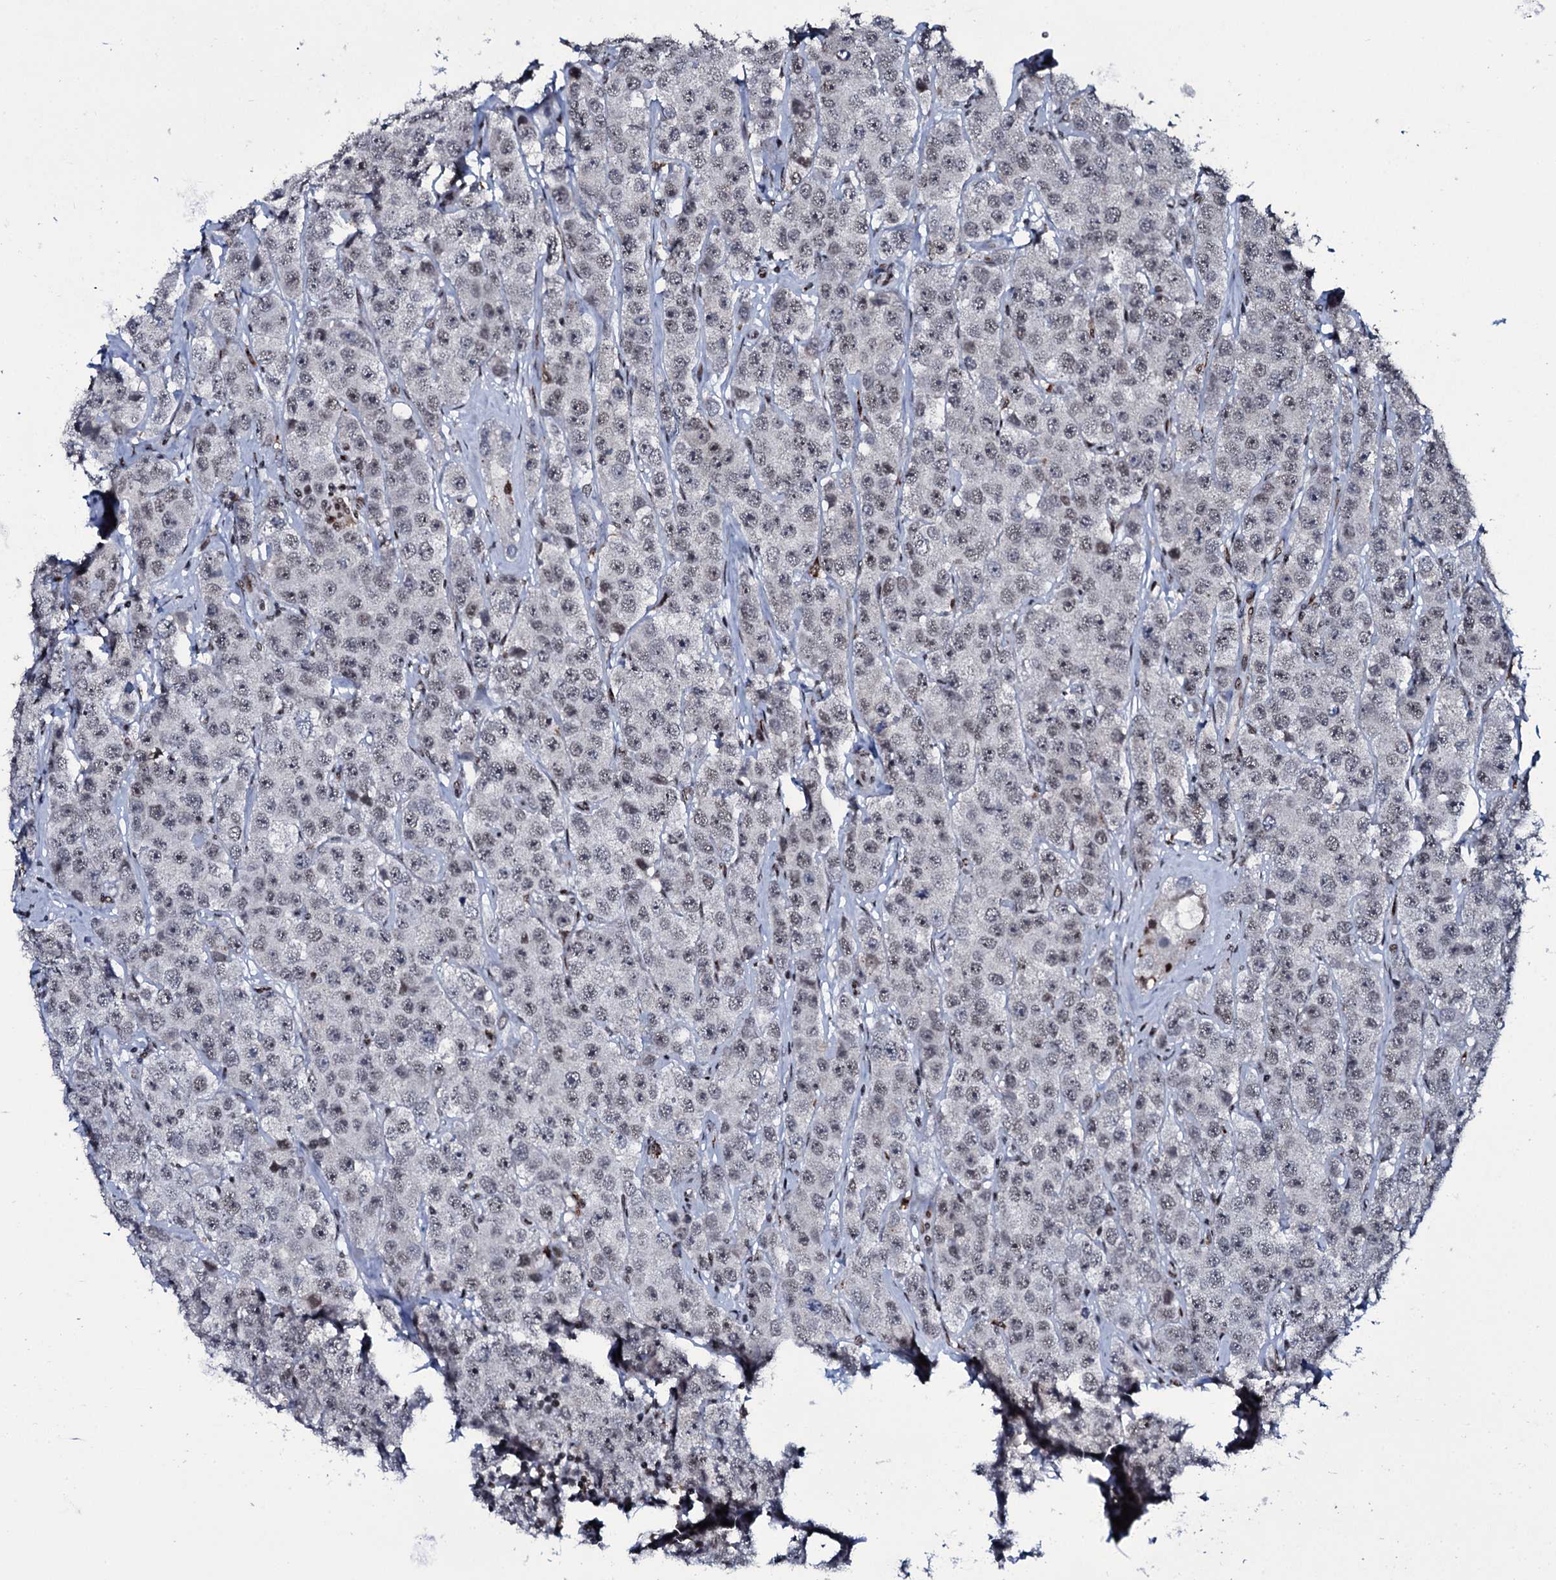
{"staining": {"intensity": "negative", "quantity": "none", "location": "none"}, "tissue": "testis cancer", "cell_type": "Tumor cells", "image_type": "cancer", "snomed": [{"axis": "morphology", "description": "Seminoma, NOS"}, {"axis": "topography", "description": "Testis"}], "caption": "DAB (3,3'-diaminobenzidine) immunohistochemical staining of seminoma (testis) reveals no significant positivity in tumor cells.", "gene": "ZMIZ2", "patient": {"sex": "male", "age": 28}}